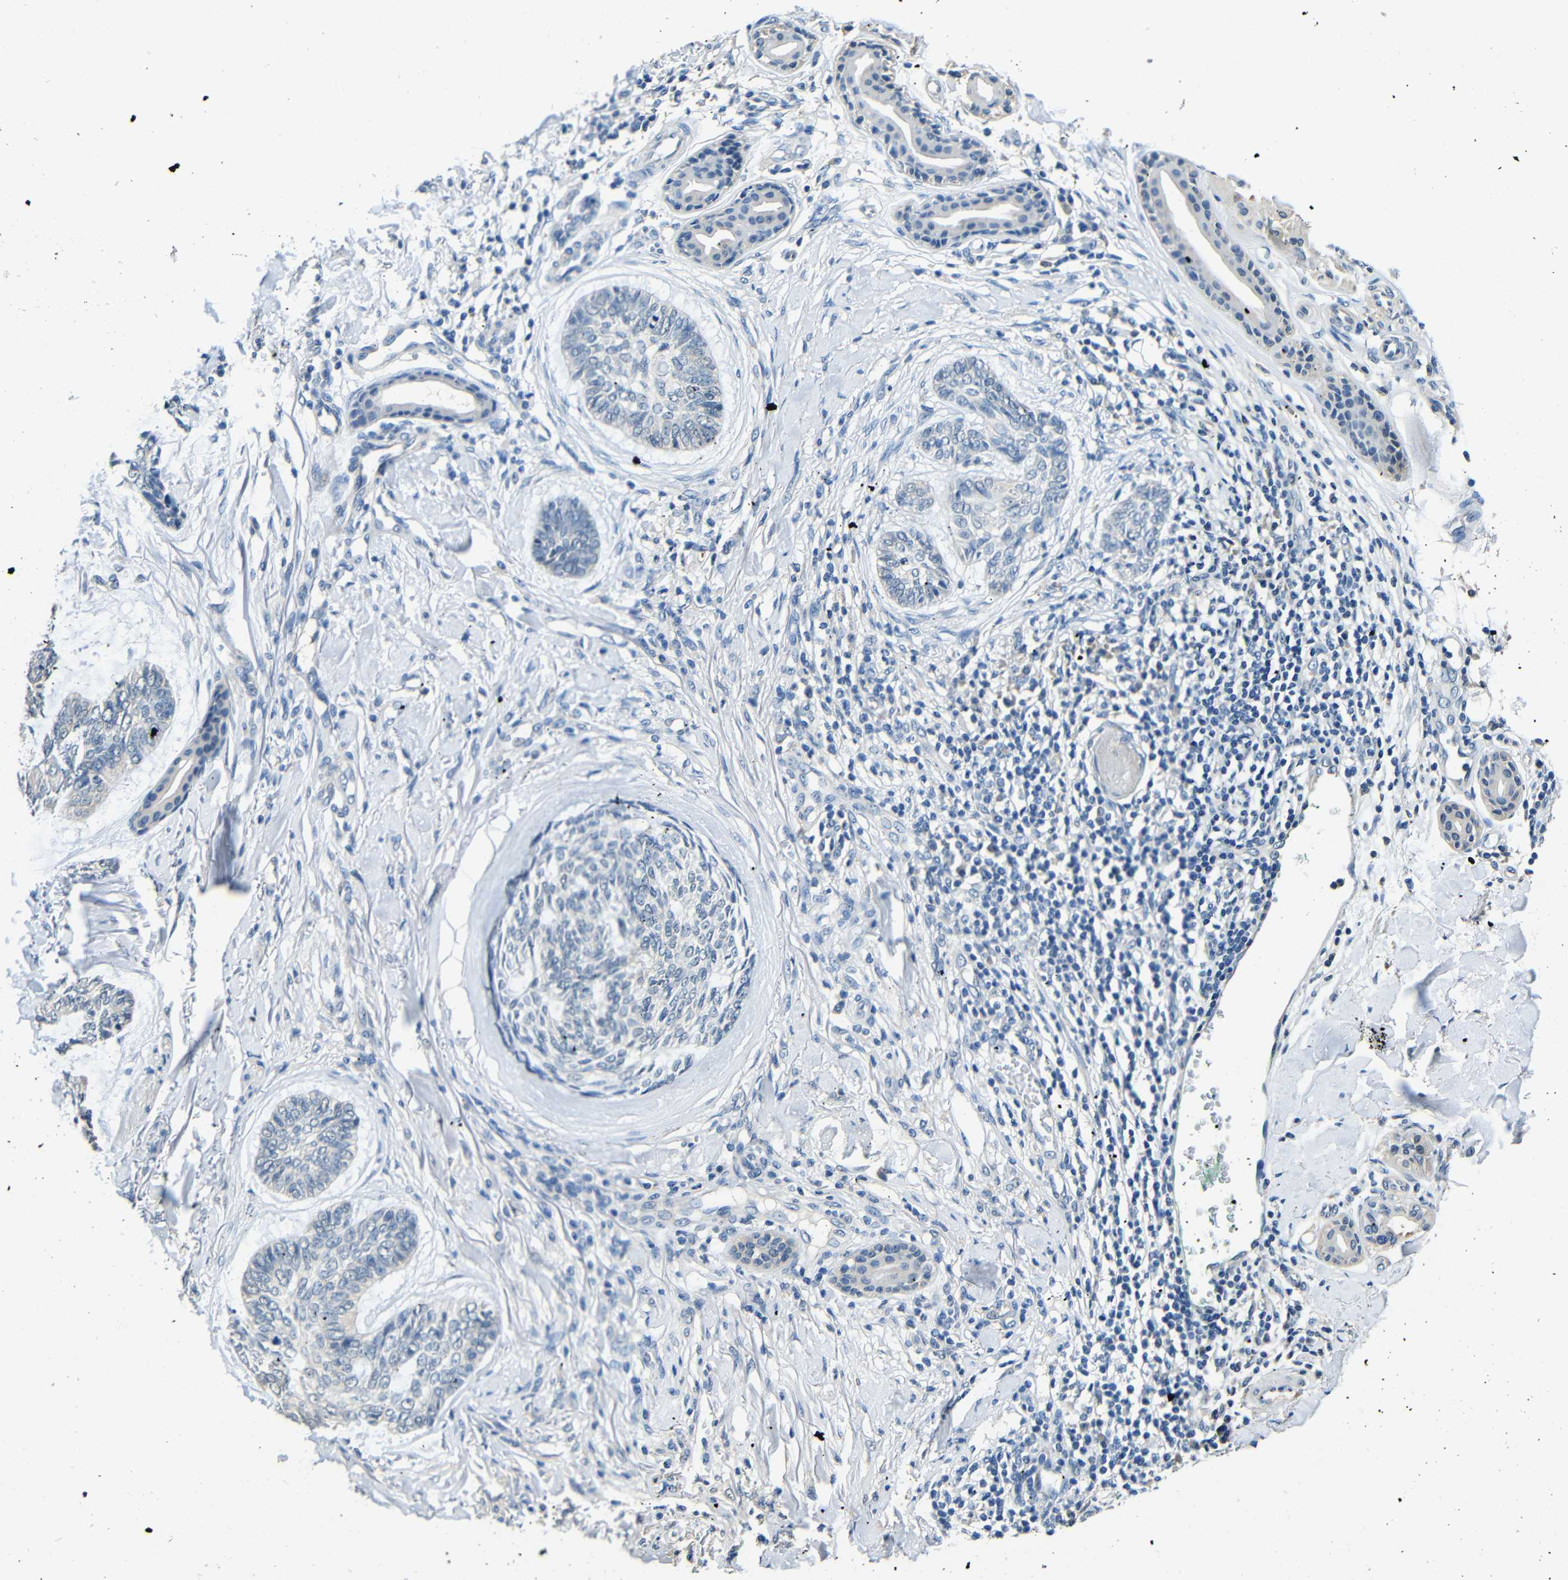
{"staining": {"intensity": "negative", "quantity": "none", "location": "none"}, "tissue": "skin cancer", "cell_type": "Tumor cells", "image_type": "cancer", "snomed": [{"axis": "morphology", "description": "Basal cell carcinoma"}, {"axis": "topography", "description": "Skin"}], "caption": "Tumor cells show no significant protein positivity in skin basal cell carcinoma.", "gene": "ADAP1", "patient": {"sex": "male", "age": 43}}